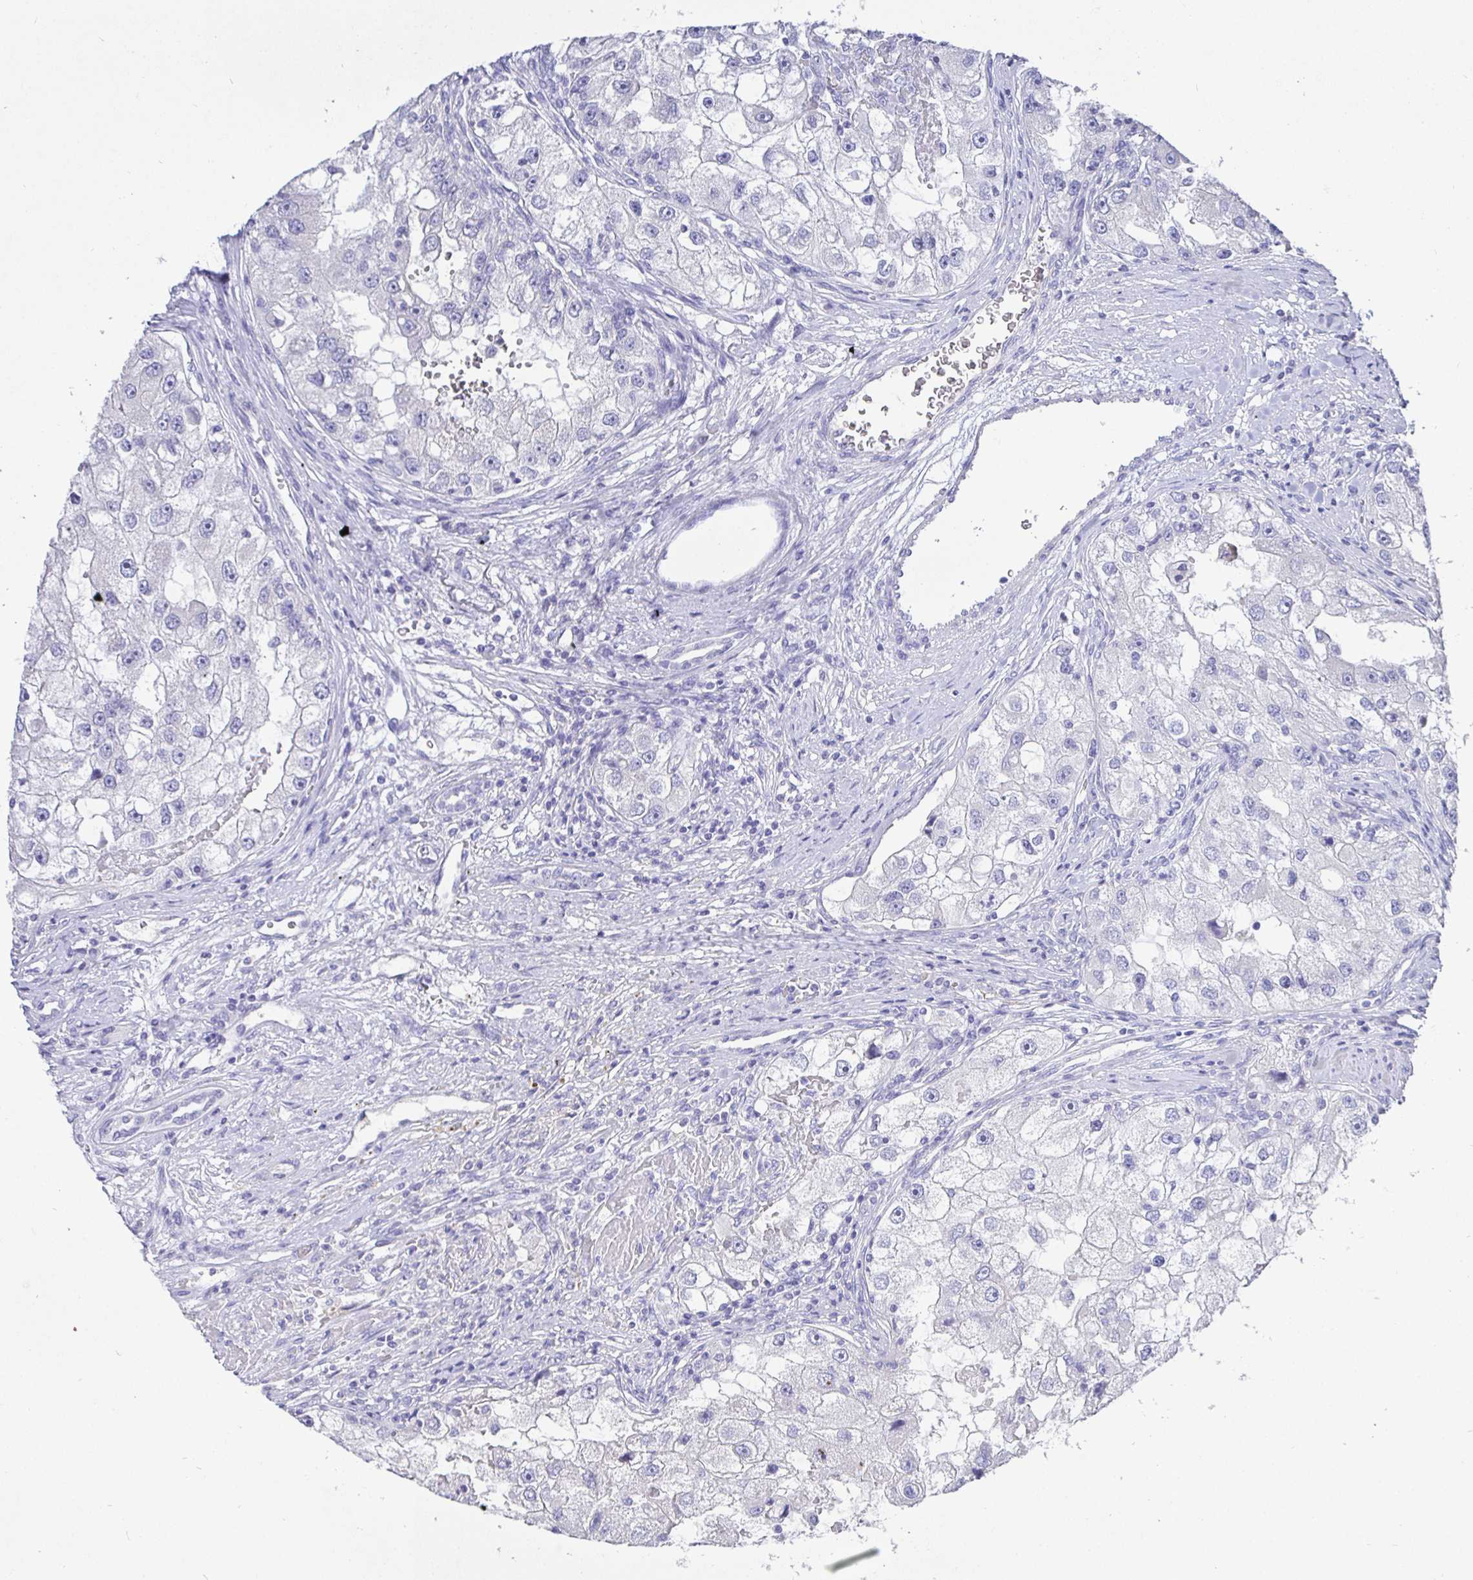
{"staining": {"intensity": "negative", "quantity": "none", "location": "none"}, "tissue": "renal cancer", "cell_type": "Tumor cells", "image_type": "cancer", "snomed": [{"axis": "morphology", "description": "Adenocarcinoma, NOS"}, {"axis": "topography", "description": "Kidney"}], "caption": "Immunohistochemical staining of human renal cancer exhibits no significant staining in tumor cells.", "gene": "TPTE", "patient": {"sex": "male", "age": 63}}